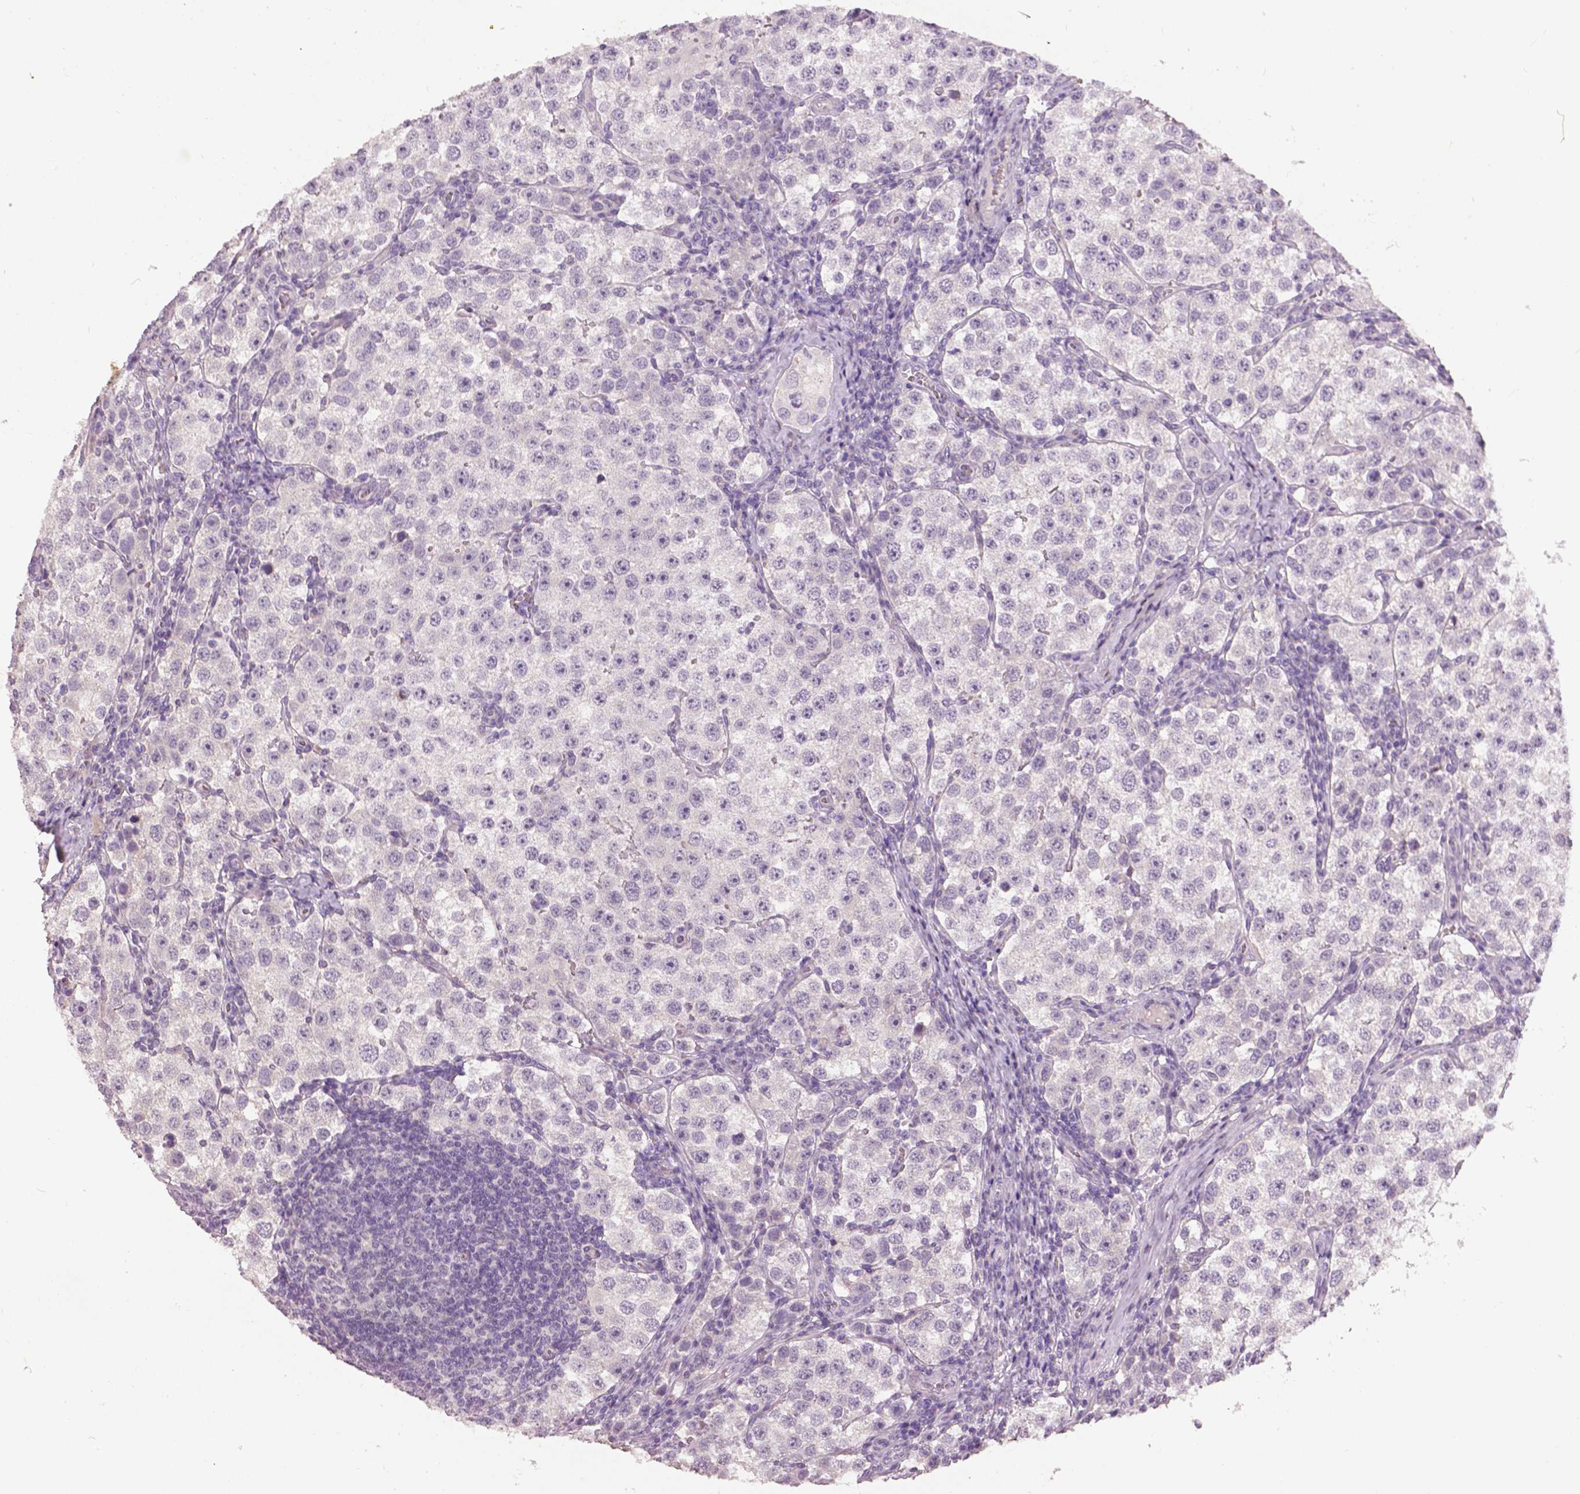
{"staining": {"intensity": "negative", "quantity": "none", "location": "none"}, "tissue": "testis cancer", "cell_type": "Tumor cells", "image_type": "cancer", "snomed": [{"axis": "morphology", "description": "Seminoma, NOS"}, {"axis": "topography", "description": "Testis"}], "caption": "This photomicrograph is of testis cancer stained with IHC to label a protein in brown with the nuclei are counter-stained blue. There is no positivity in tumor cells.", "gene": "FOXA1", "patient": {"sex": "male", "age": 37}}